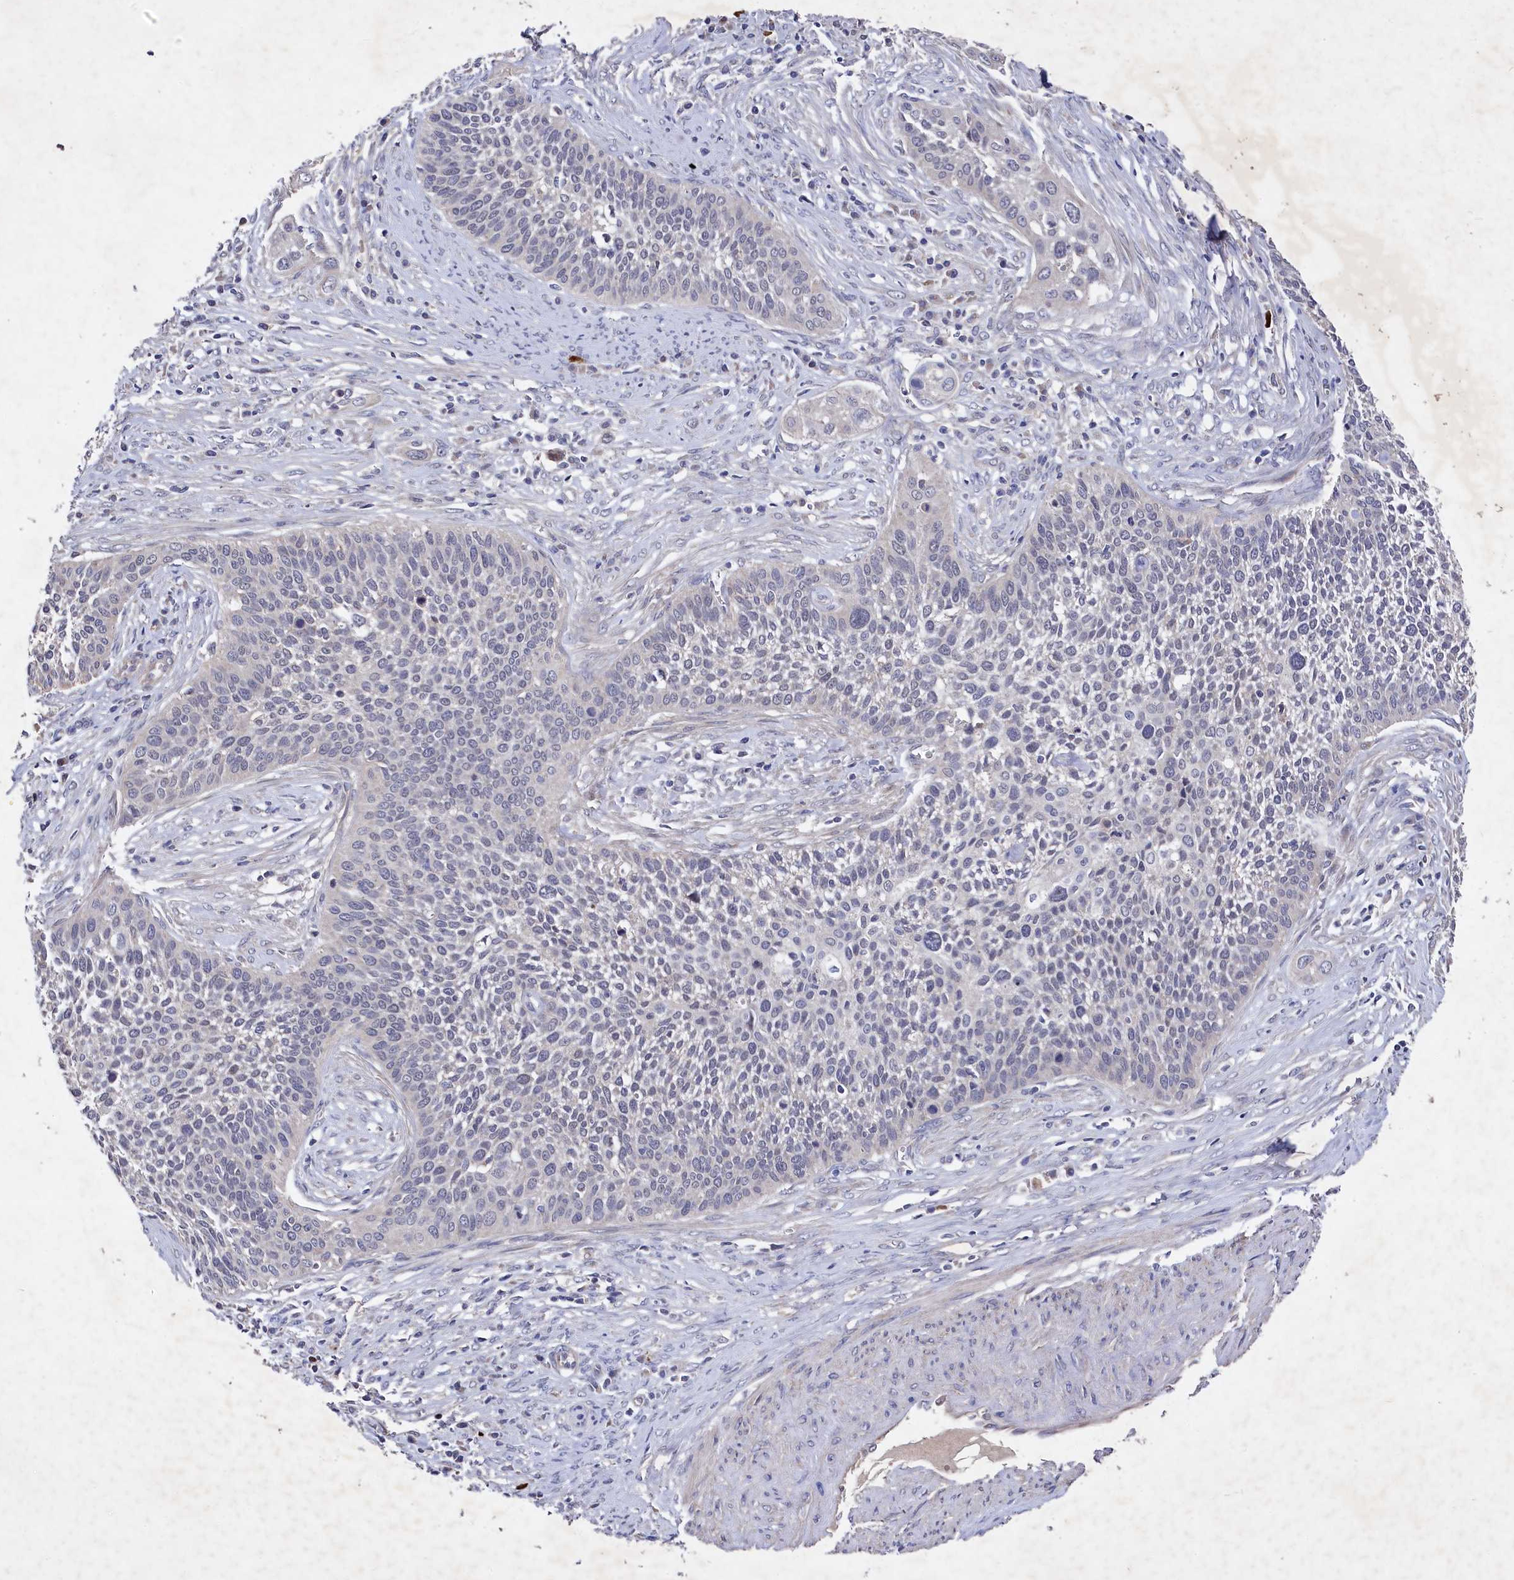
{"staining": {"intensity": "negative", "quantity": "none", "location": "none"}, "tissue": "cervical cancer", "cell_type": "Tumor cells", "image_type": "cancer", "snomed": [{"axis": "morphology", "description": "Squamous cell carcinoma, NOS"}, {"axis": "topography", "description": "Cervix"}], "caption": "This is an immunohistochemistry histopathology image of human squamous cell carcinoma (cervical). There is no positivity in tumor cells.", "gene": "SUPV3L1", "patient": {"sex": "female", "age": 34}}